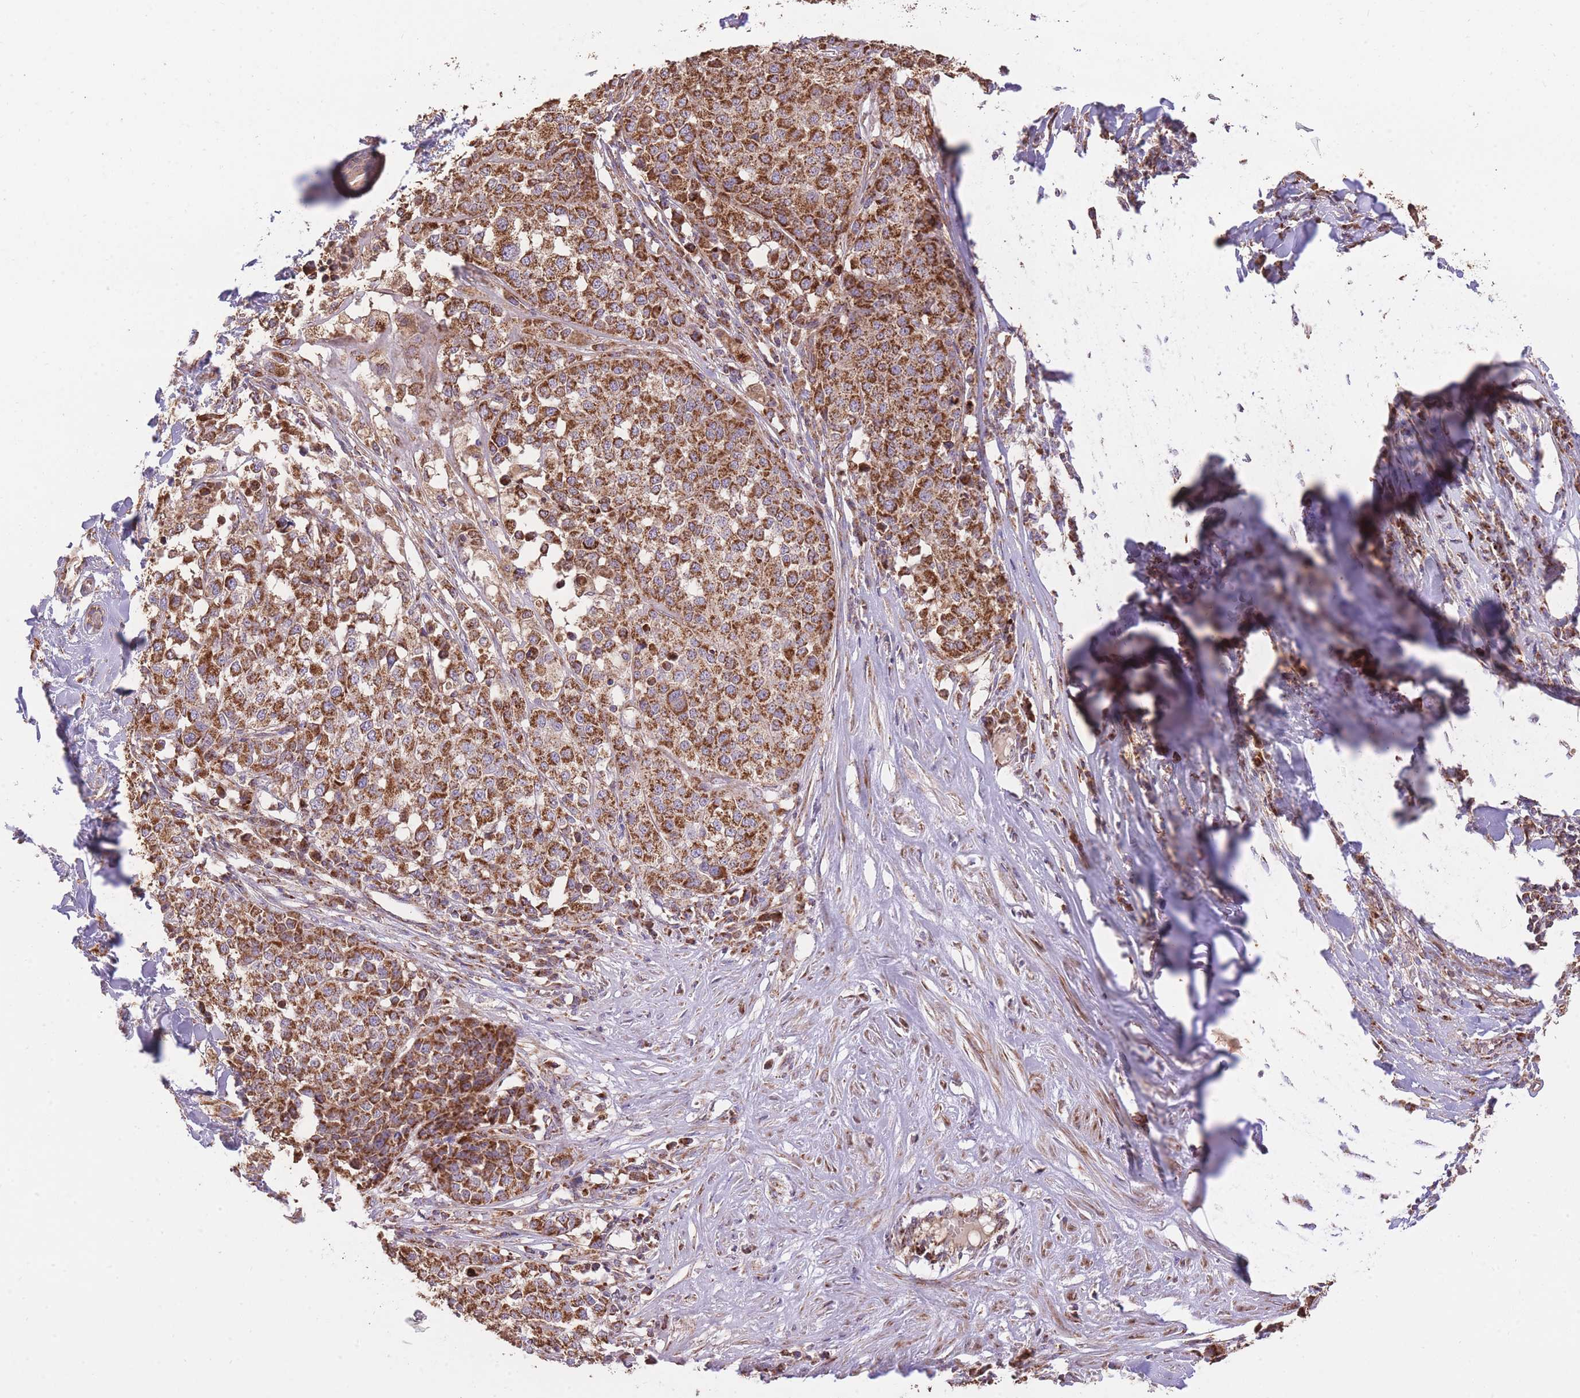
{"staining": {"intensity": "strong", "quantity": ">75%", "location": "cytoplasmic/membranous"}, "tissue": "melanoma", "cell_type": "Tumor cells", "image_type": "cancer", "snomed": [{"axis": "morphology", "description": "Malignant melanoma, Metastatic site"}, {"axis": "topography", "description": "Lymph node"}], "caption": "Malignant melanoma (metastatic site) stained with immunohistochemistry demonstrates strong cytoplasmic/membranous staining in about >75% of tumor cells. Nuclei are stained in blue.", "gene": "PREP", "patient": {"sex": "male", "age": 44}}